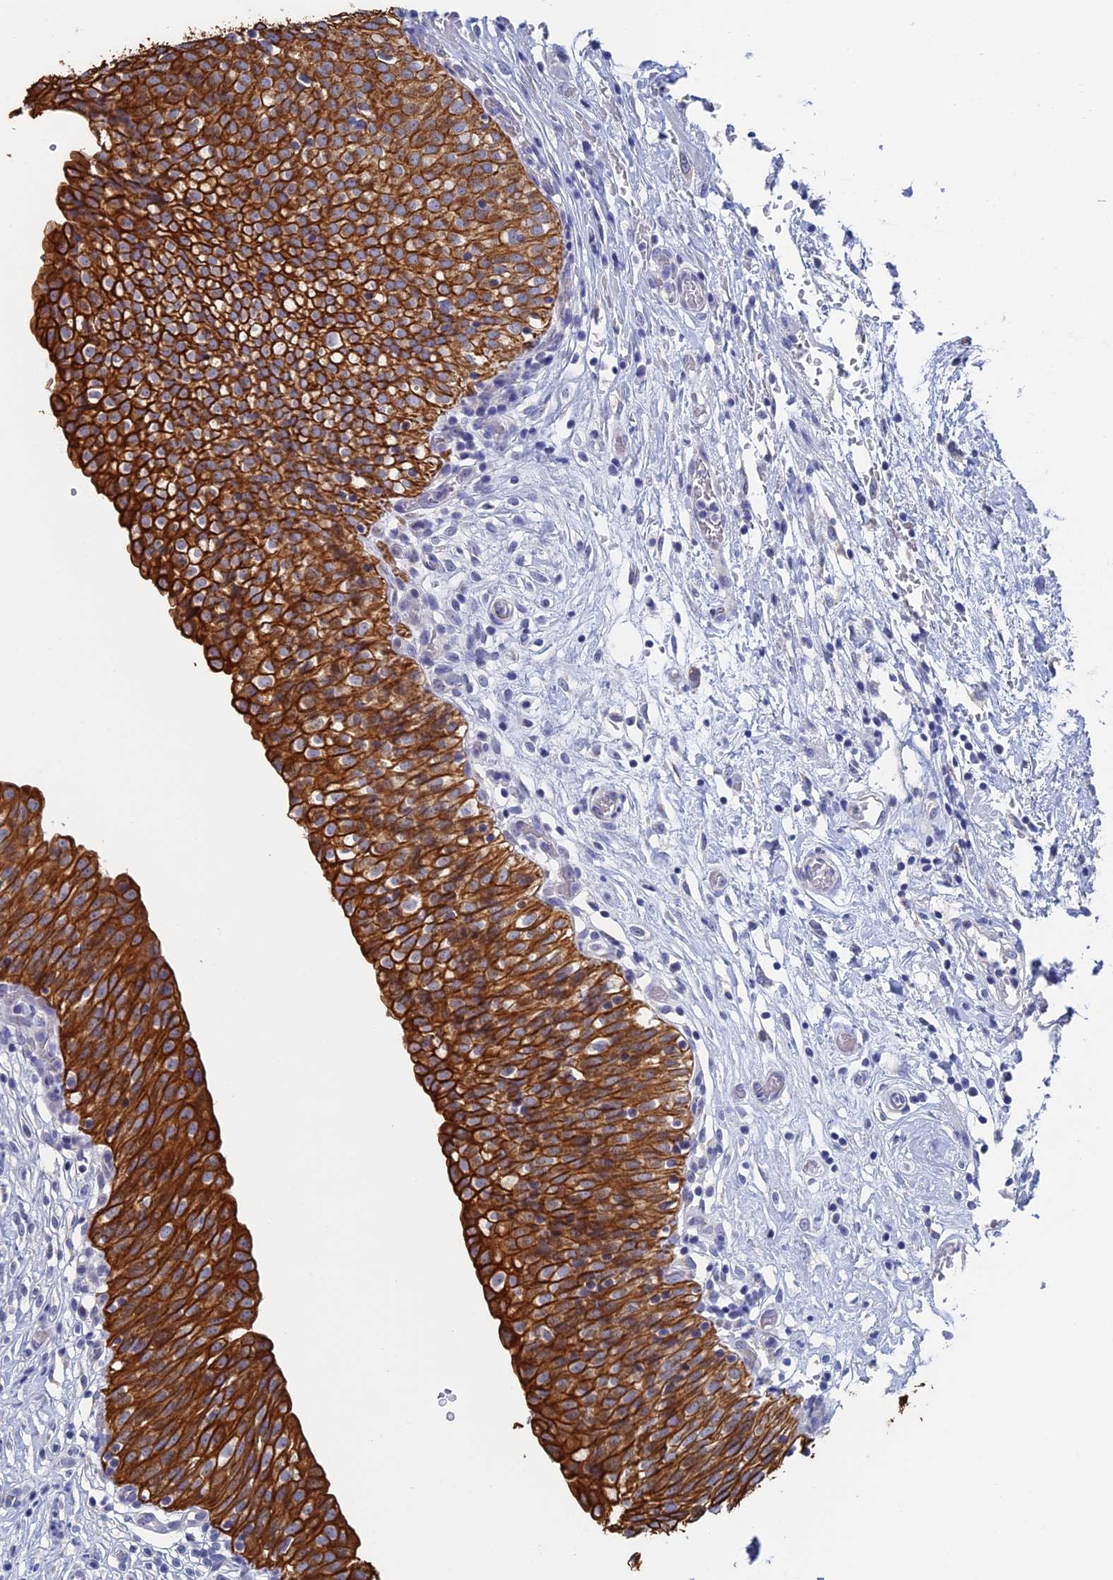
{"staining": {"intensity": "strong", "quantity": ">75%", "location": "cytoplasmic/membranous"}, "tissue": "urinary bladder", "cell_type": "Urothelial cells", "image_type": "normal", "snomed": [{"axis": "morphology", "description": "Normal tissue, NOS"}, {"axis": "topography", "description": "Urinary bladder"}], "caption": "About >75% of urothelial cells in normal urinary bladder demonstrate strong cytoplasmic/membranous protein positivity as visualized by brown immunohistochemical staining.", "gene": "SRFBP1", "patient": {"sex": "male", "age": 55}}